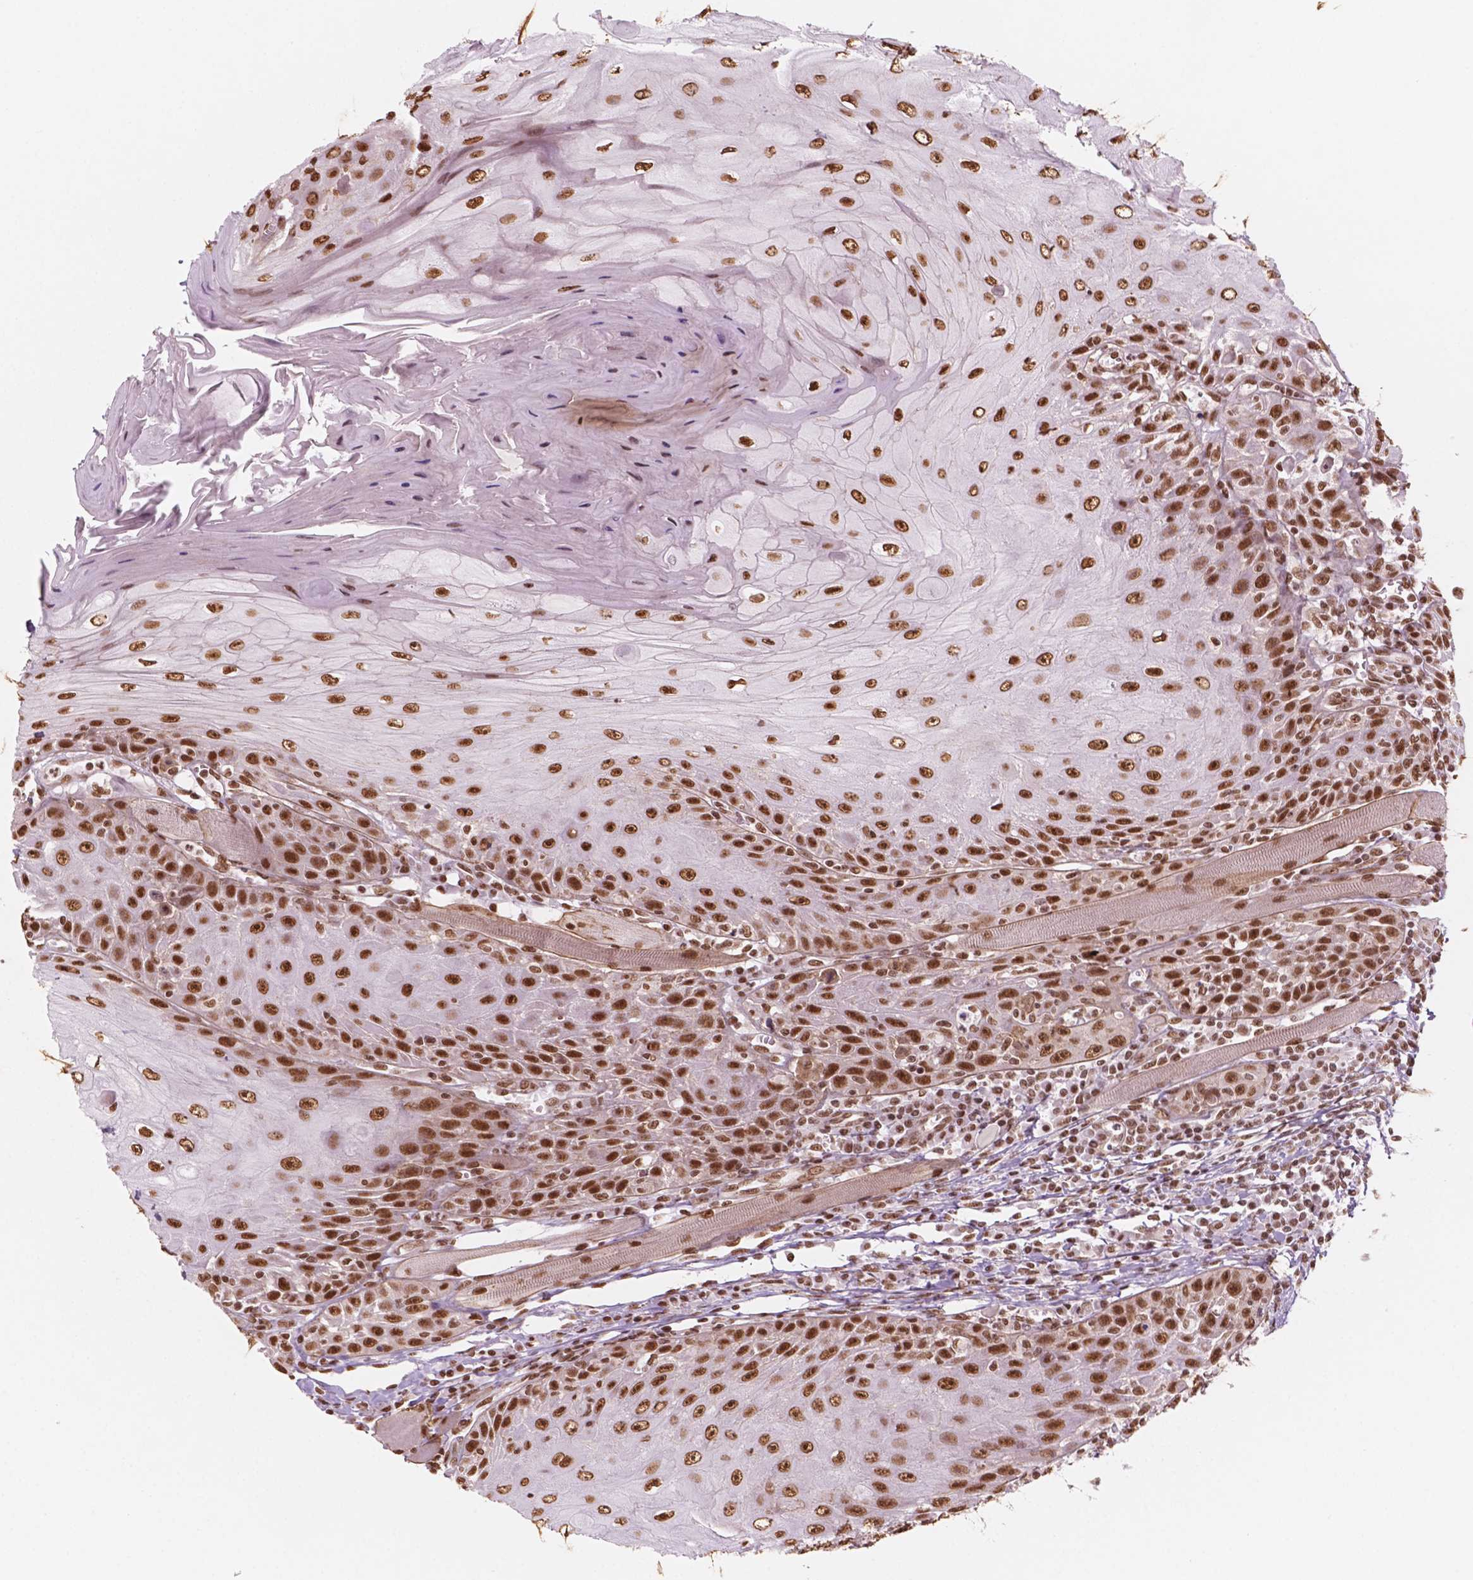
{"staining": {"intensity": "strong", "quantity": ">75%", "location": "nuclear"}, "tissue": "head and neck cancer", "cell_type": "Tumor cells", "image_type": "cancer", "snomed": [{"axis": "morphology", "description": "Squamous cell carcinoma, NOS"}, {"axis": "topography", "description": "Head-Neck"}], "caption": "There is high levels of strong nuclear positivity in tumor cells of head and neck squamous cell carcinoma, as demonstrated by immunohistochemical staining (brown color).", "gene": "GTF3C5", "patient": {"sex": "male", "age": 52}}